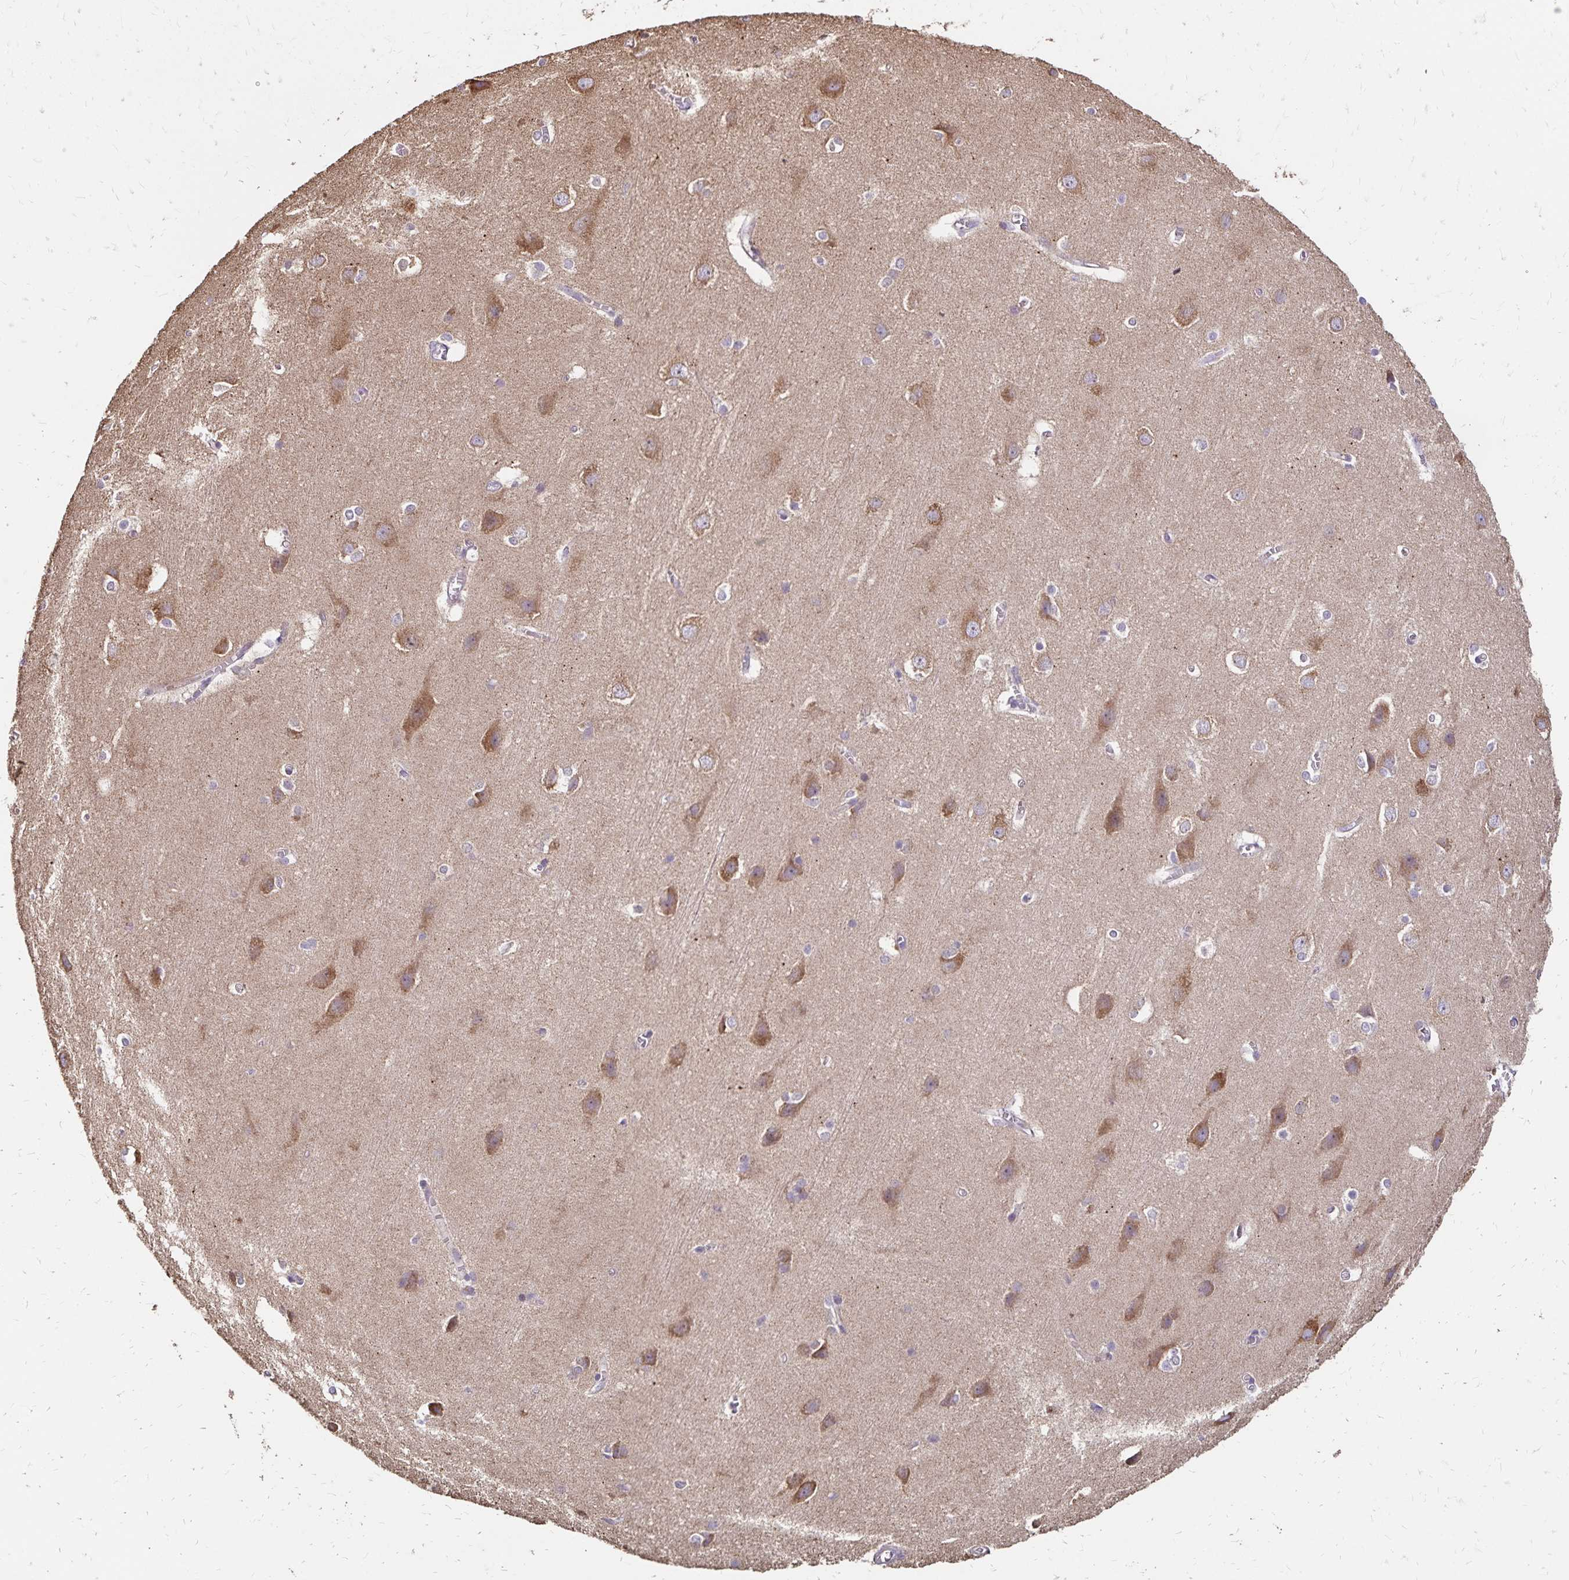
{"staining": {"intensity": "weak", "quantity": "<25%", "location": "cytoplasmic/membranous"}, "tissue": "cerebral cortex", "cell_type": "Endothelial cells", "image_type": "normal", "snomed": [{"axis": "morphology", "description": "Normal tissue, NOS"}, {"axis": "topography", "description": "Cerebral cortex"}], "caption": "The photomicrograph demonstrates no staining of endothelial cells in benign cerebral cortex.", "gene": "EMC10", "patient": {"sex": "male", "age": 37}}